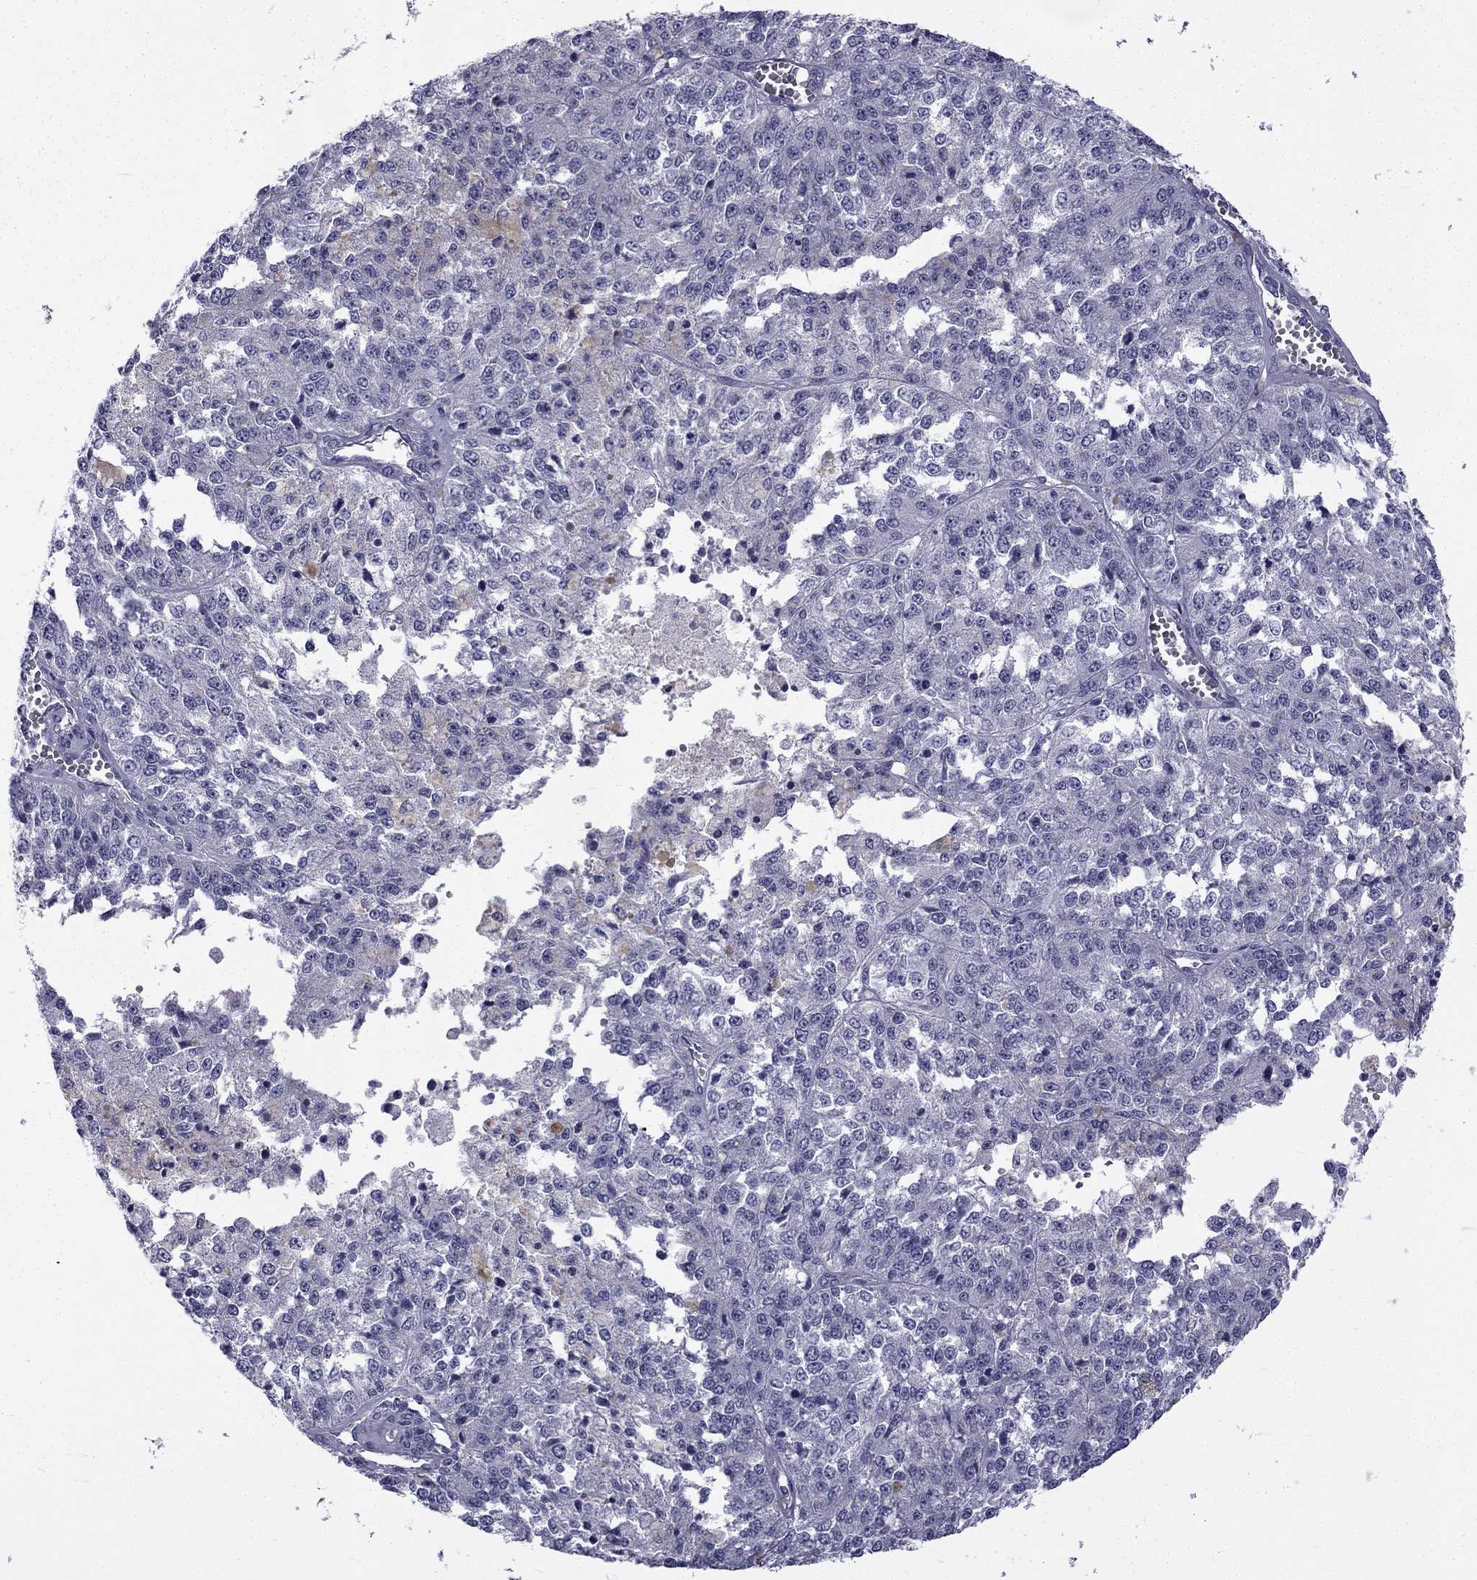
{"staining": {"intensity": "negative", "quantity": "none", "location": "none"}, "tissue": "melanoma", "cell_type": "Tumor cells", "image_type": "cancer", "snomed": [{"axis": "morphology", "description": "Malignant melanoma, Metastatic site"}, {"axis": "topography", "description": "Lymph node"}], "caption": "Human melanoma stained for a protein using IHC reveals no positivity in tumor cells.", "gene": "CCDC40", "patient": {"sex": "female", "age": 64}}